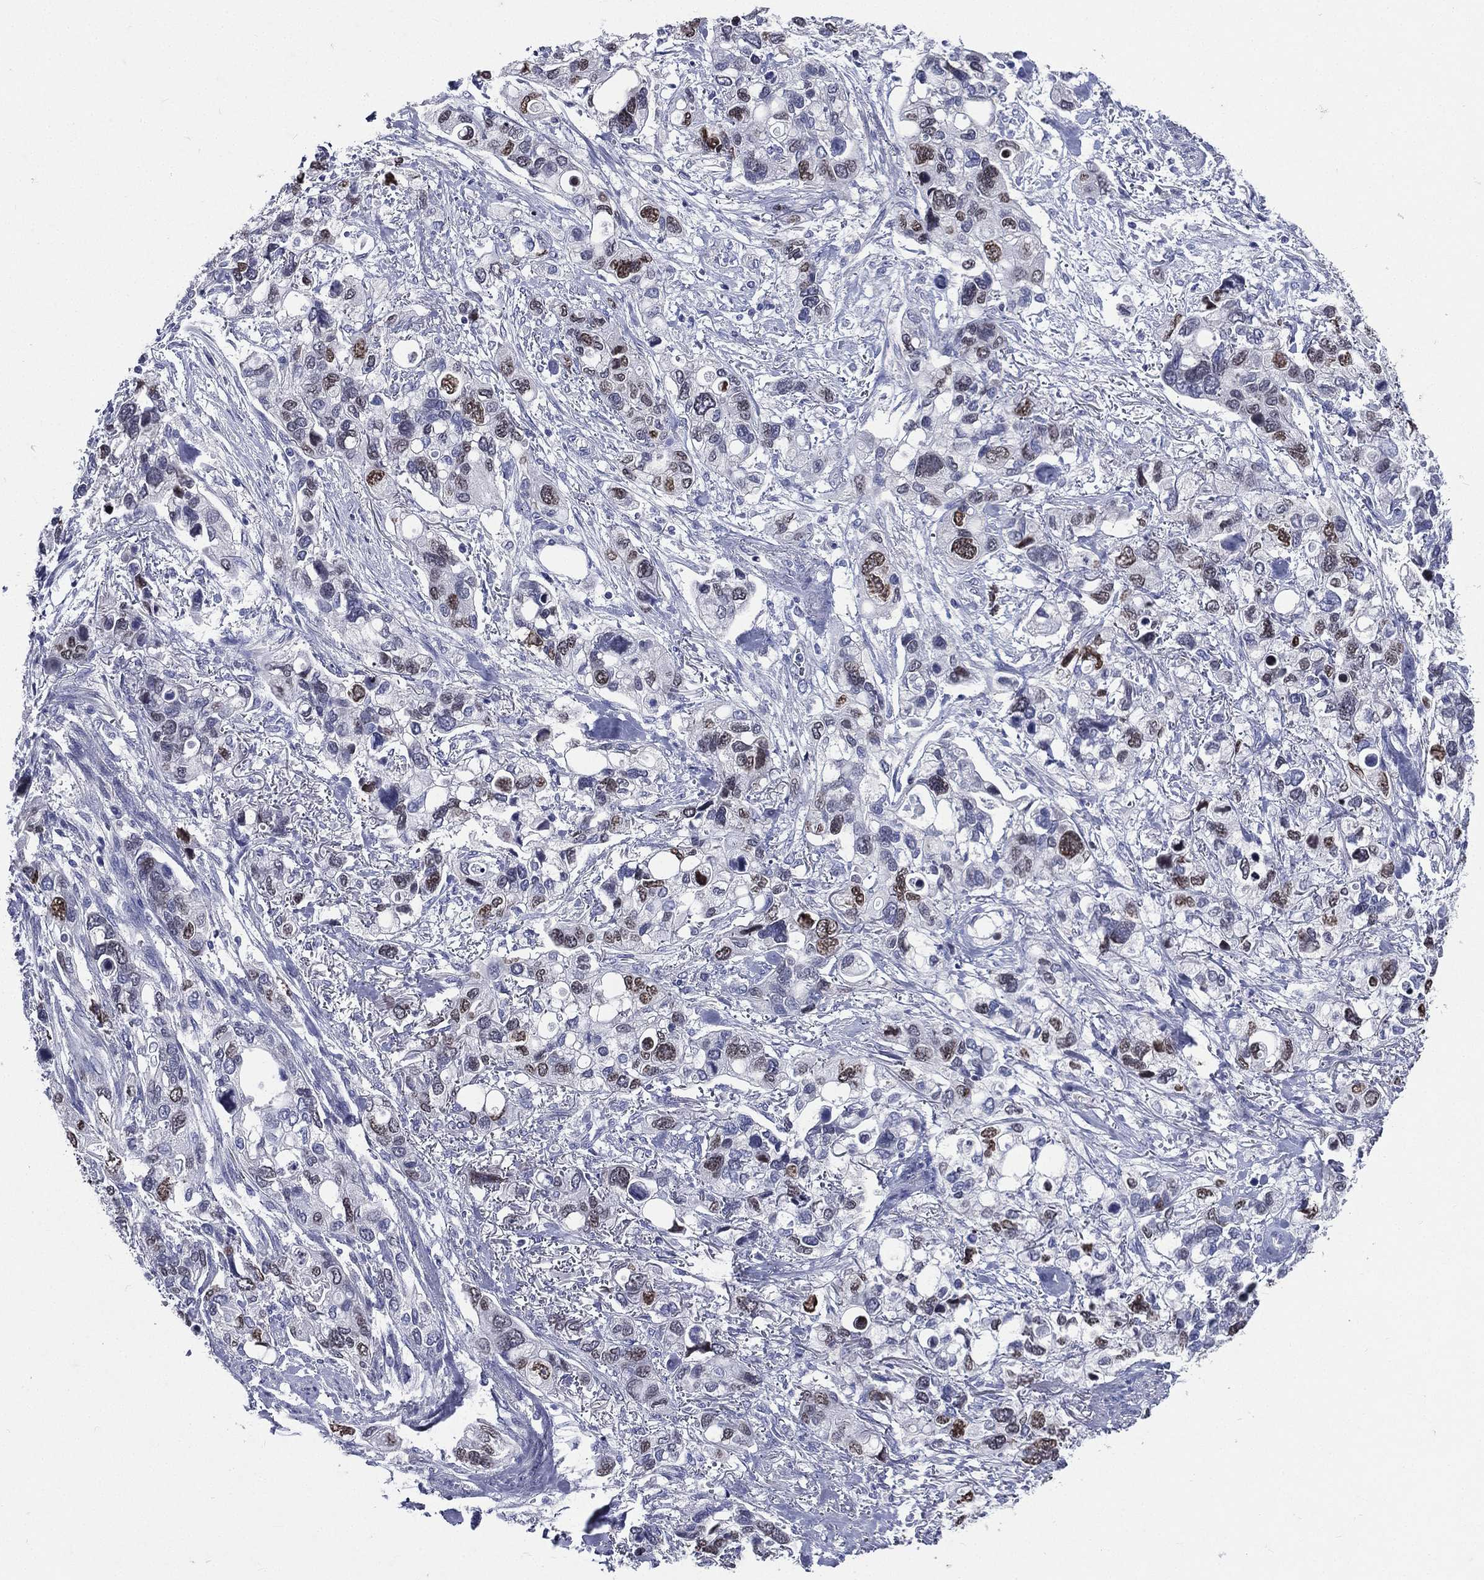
{"staining": {"intensity": "moderate", "quantity": "<25%", "location": "nuclear"}, "tissue": "stomach cancer", "cell_type": "Tumor cells", "image_type": "cancer", "snomed": [{"axis": "morphology", "description": "Adenocarcinoma, NOS"}, {"axis": "topography", "description": "Stomach, upper"}], "caption": "IHC (DAB (3,3'-diaminobenzidine)) staining of adenocarcinoma (stomach) shows moderate nuclear protein positivity in about <25% of tumor cells.", "gene": "TGM1", "patient": {"sex": "female", "age": 81}}